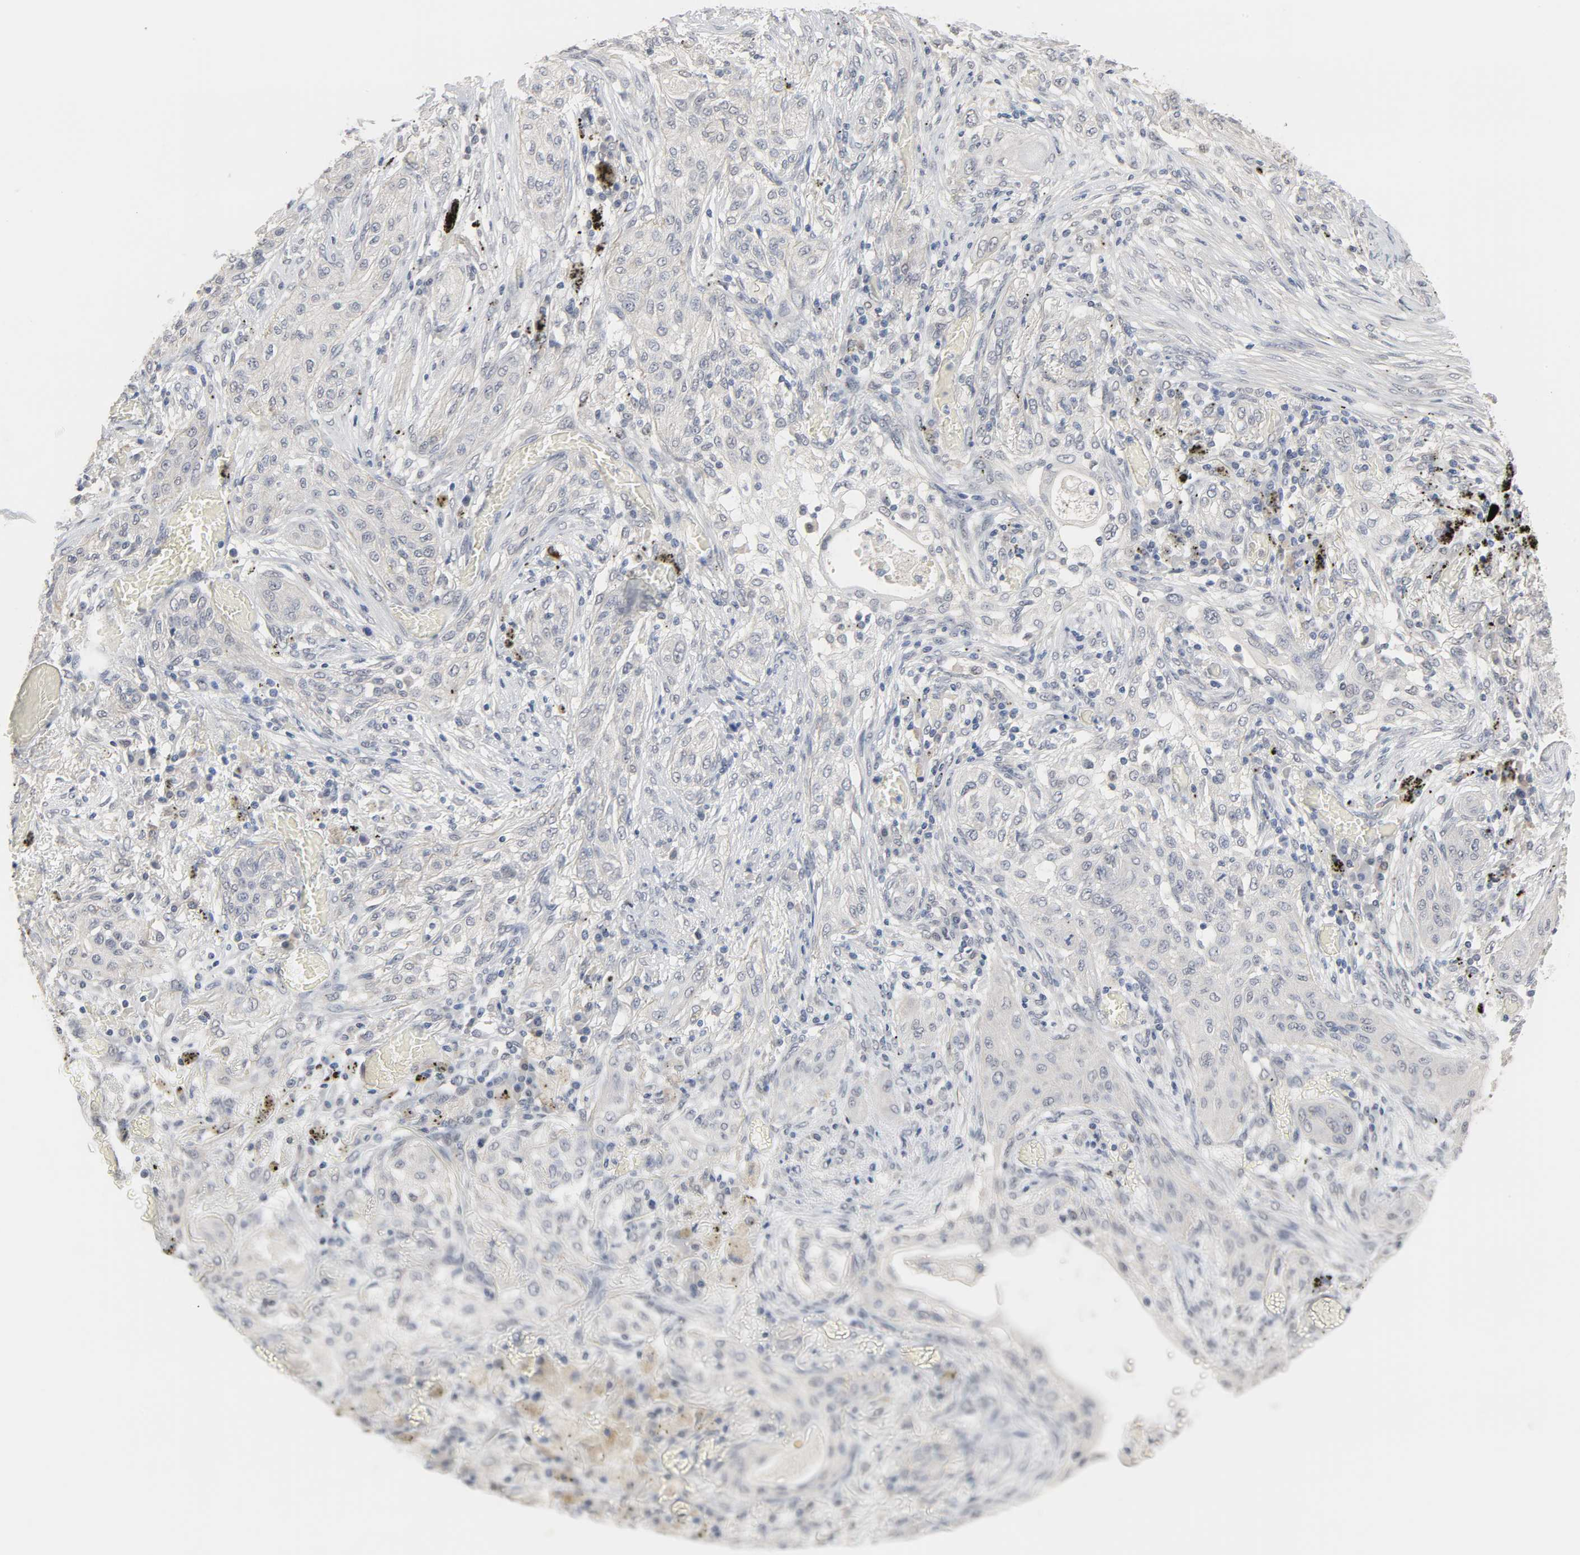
{"staining": {"intensity": "negative", "quantity": "none", "location": "none"}, "tissue": "lung cancer", "cell_type": "Tumor cells", "image_type": "cancer", "snomed": [{"axis": "morphology", "description": "Squamous cell carcinoma, NOS"}, {"axis": "topography", "description": "Lung"}], "caption": "Immunohistochemistry (IHC) of human lung cancer (squamous cell carcinoma) displays no staining in tumor cells. The staining is performed using DAB brown chromogen with nuclei counter-stained in using hematoxylin.", "gene": "ACSS2", "patient": {"sex": "female", "age": 47}}